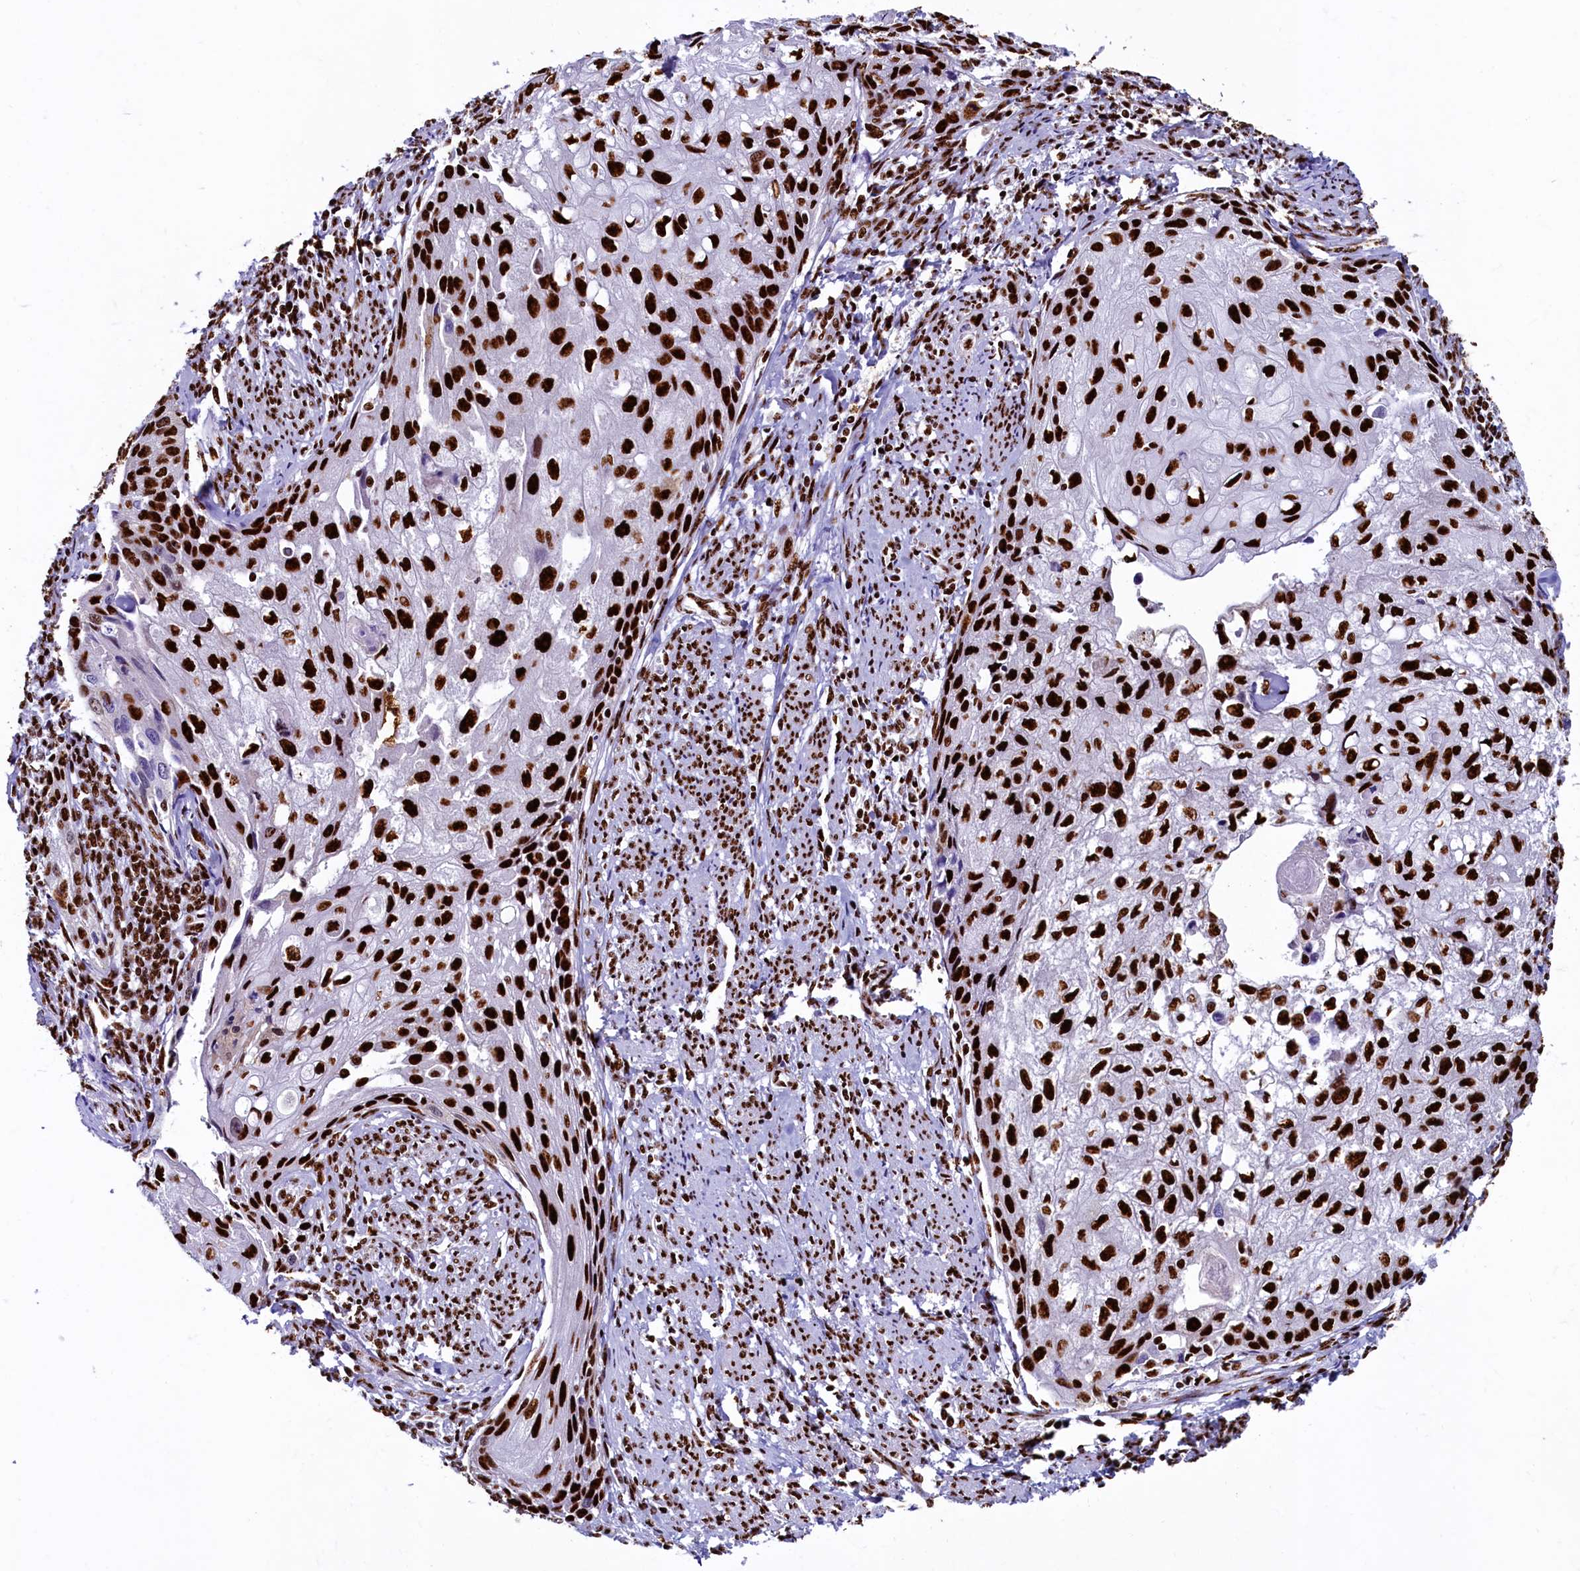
{"staining": {"intensity": "strong", "quantity": ">75%", "location": "nuclear"}, "tissue": "cervical cancer", "cell_type": "Tumor cells", "image_type": "cancer", "snomed": [{"axis": "morphology", "description": "Squamous cell carcinoma, NOS"}, {"axis": "topography", "description": "Cervix"}], "caption": "Cervical squamous cell carcinoma stained with a brown dye shows strong nuclear positive positivity in approximately >75% of tumor cells.", "gene": "SRRM2", "patient": {"sex": "female", "age": 67}}